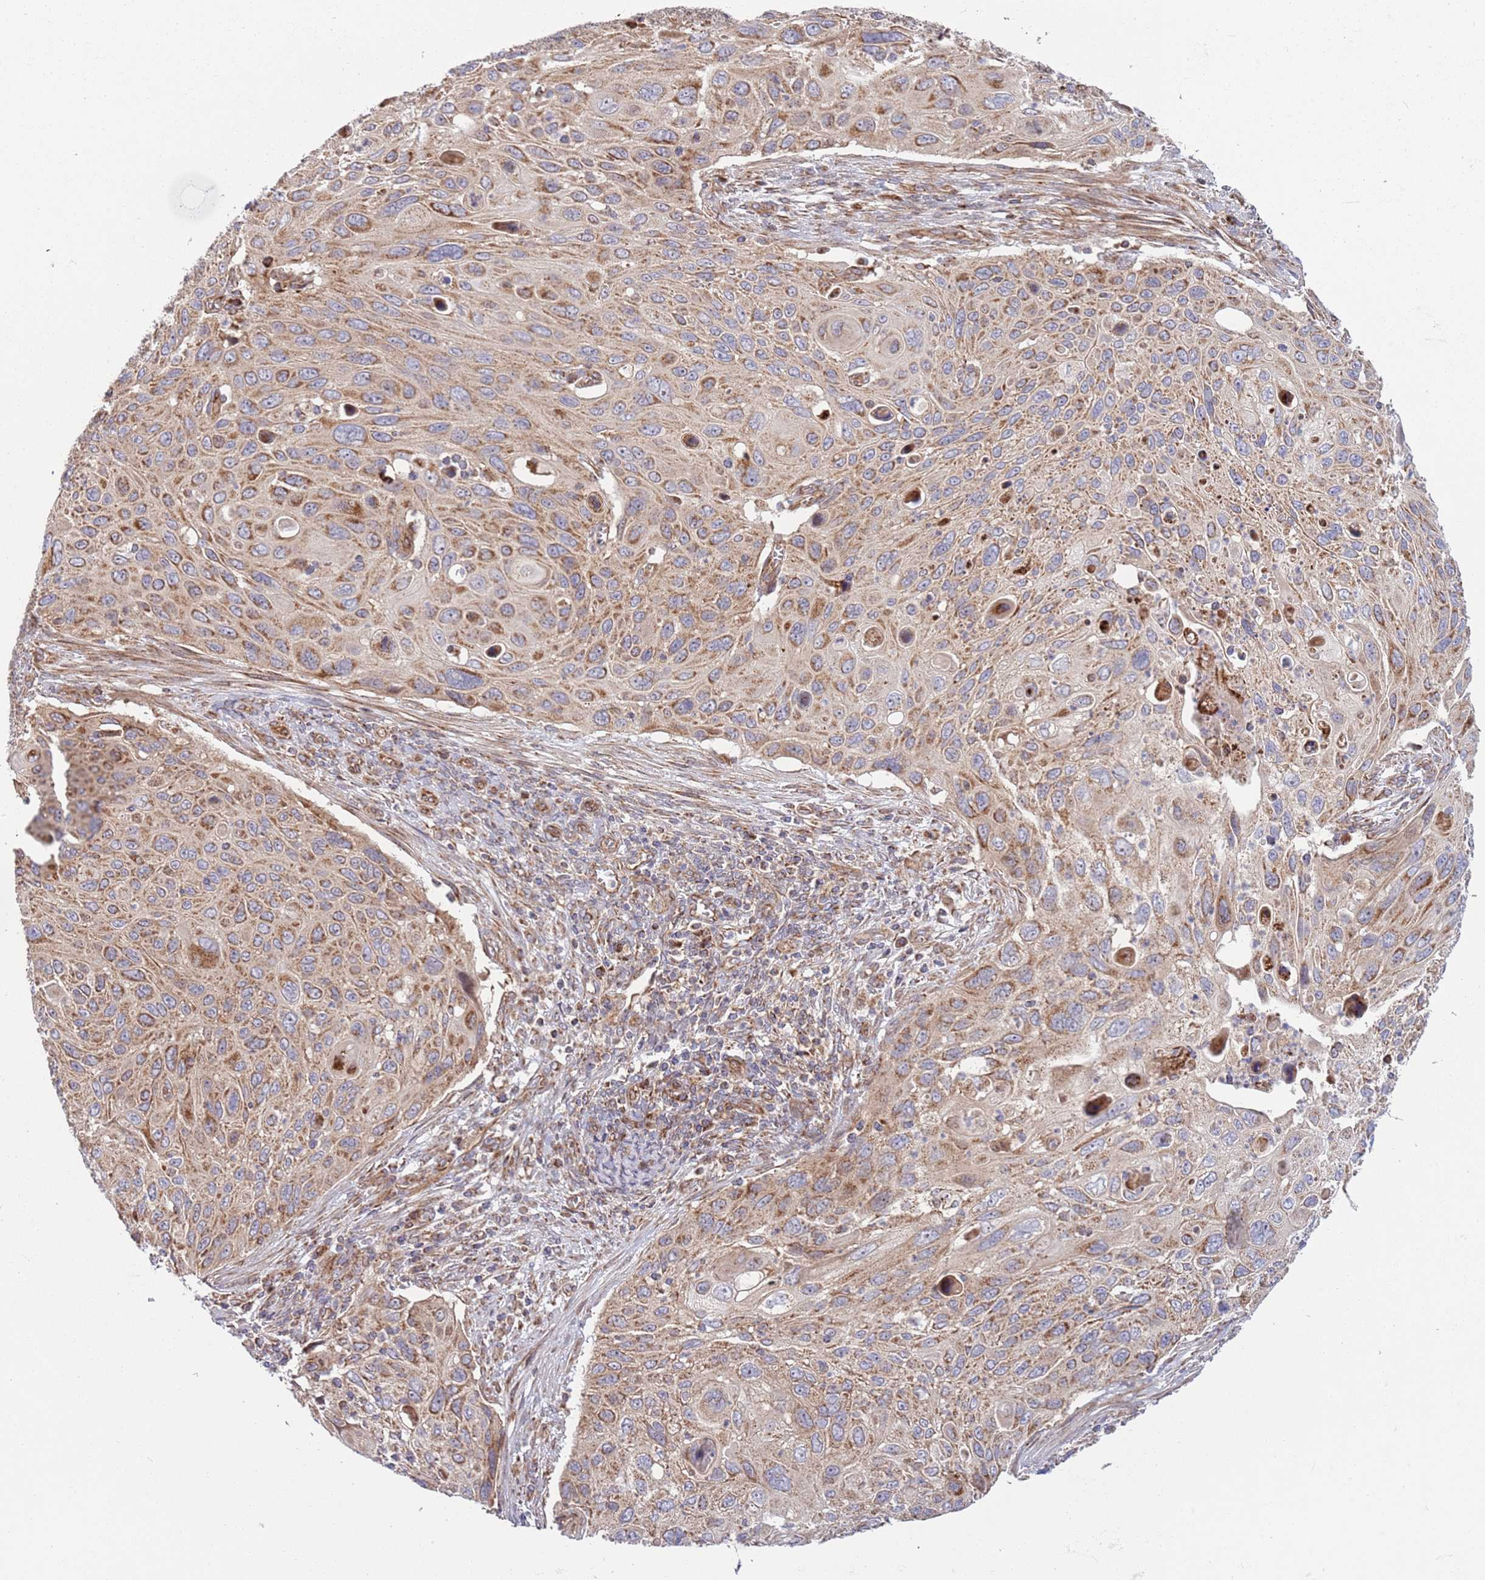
{"staining": {"intensity": "moderate", "quantity": ">75%", "location": "cytoplasmic/membranous"}, "tissue": "cervical cancer", "cell_type": "Tumor cells", "image_type": "cancer", "snomed": [{"axis": "morphology", "description": "Squamous cell carcinoma, NOS"}, {"axis": "topography", "description": "Cervix"}], "caption": "DAB immunohistochemical staining of human cervical cancer (squamous cell carcinoma) reveals moderate cytoplasmic/membranous protein expression in approximately >75% of tumor cells. (DAB IHC with brightfield microscopy, high magnification).", "gene": "ATP5PD", "patient": {"sex": "female", "age": 70}}